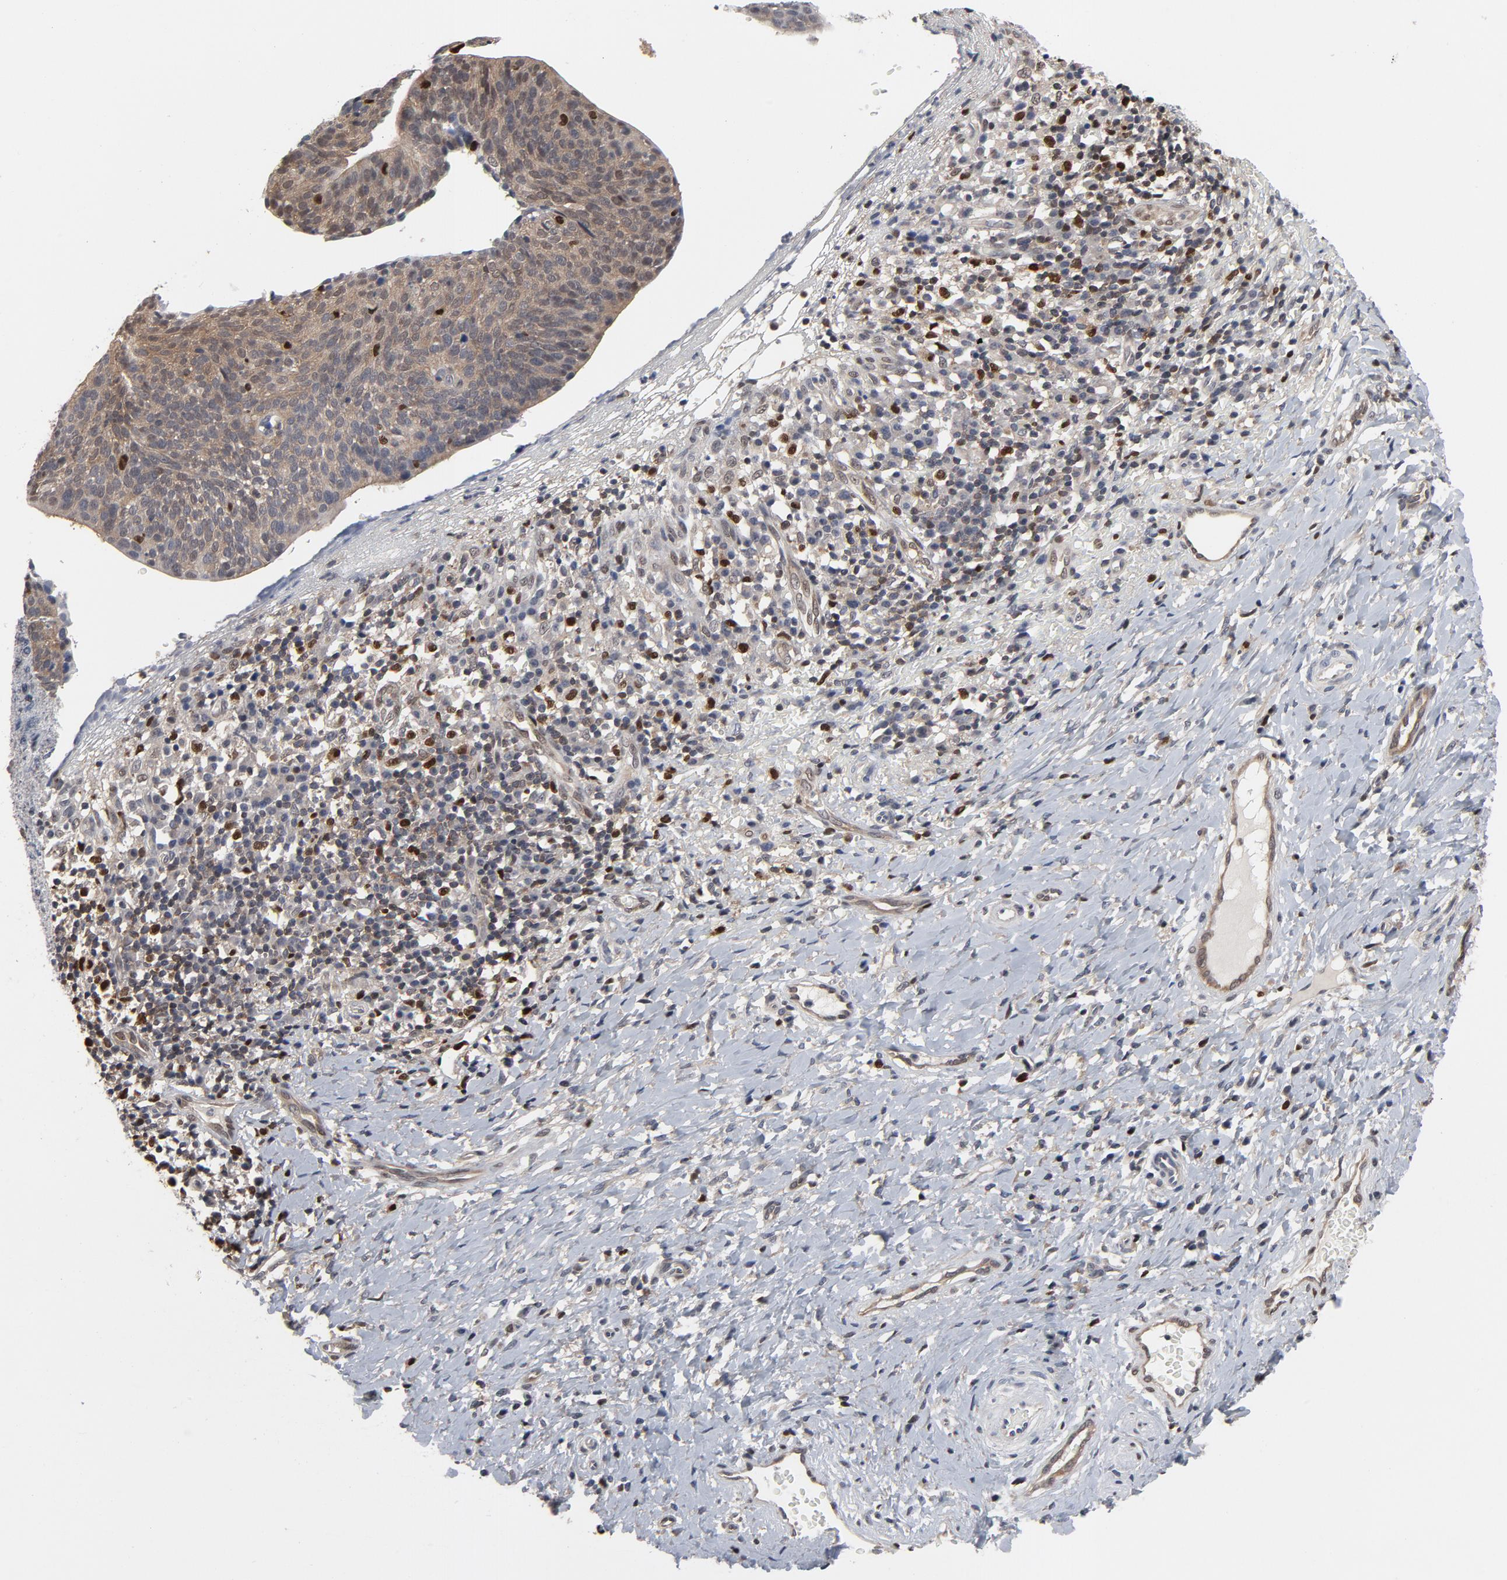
{"staining": {"intensity": "moderate", "quantity": ">75%", "location": "cytoplasmic/membranous,nuclear"}, "tissue": "cervical cancer", "cell_type": "Tumor cells", "image_type": "cancer", "snomed": [{"axis": "morphology", "description": "Normal tissue, NOS"}, {"axis": "morphology", "description": "Squamous cell carcinoma, NOS"}, {"axis": "topography", "description": "Cervix"}], "caption": "High-power microscopy captured an IHC histopathology image of cervical squamous cell carcinoma, revealing moderate cytoplasmic/membranous and nuclear expression in about >75% of tumor cells. The staining was performed using DAB (3,3'-diaminobenzidine), with brown indicating positive protein expression. Nuclei are stained blue with hematoxylin.", "gene": "NFKB1", "patient": {"sex": "female", "age": 39}}